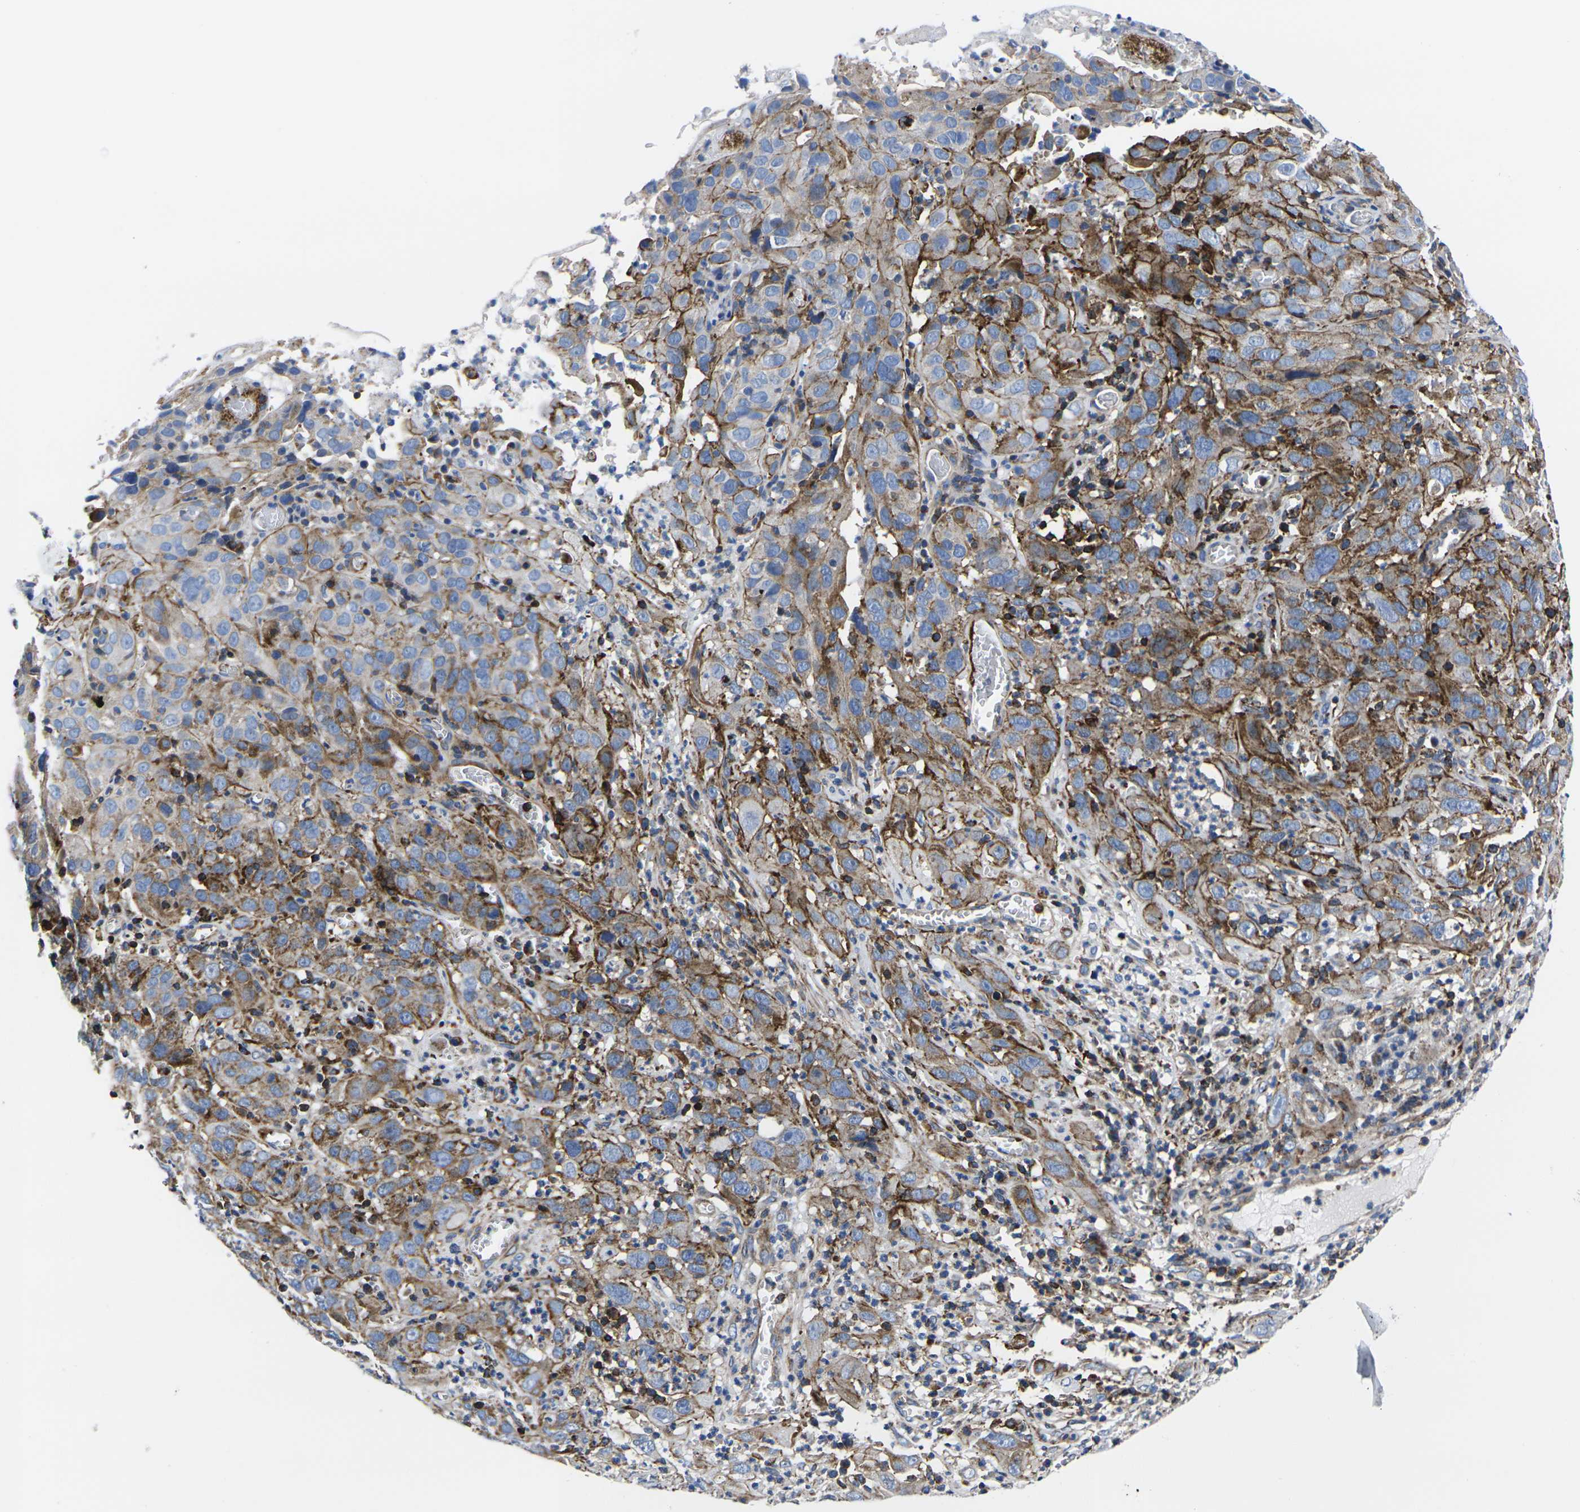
{"staining": {"intensity": "moderate", "quantity": "25%-75%", "location": "cytoplasmic/membranous"}, "tissue": "cervical cancer", "cell_type": "Tumor cells", "image_type": "cancer", "snomed": [{"axis": "morphology", "description": "Squamous cell carcinoma, NOS"}, {"axis": "topography", "description": "Cervix"}], "caption": "The photomicrograph reveals a brown stain indicating the presence of a protein in the cytoplasmic/membranous of tumor cells in cervical cancer.", "gene": "GPR4", "patient": {"sex": "female", "age": 32}}